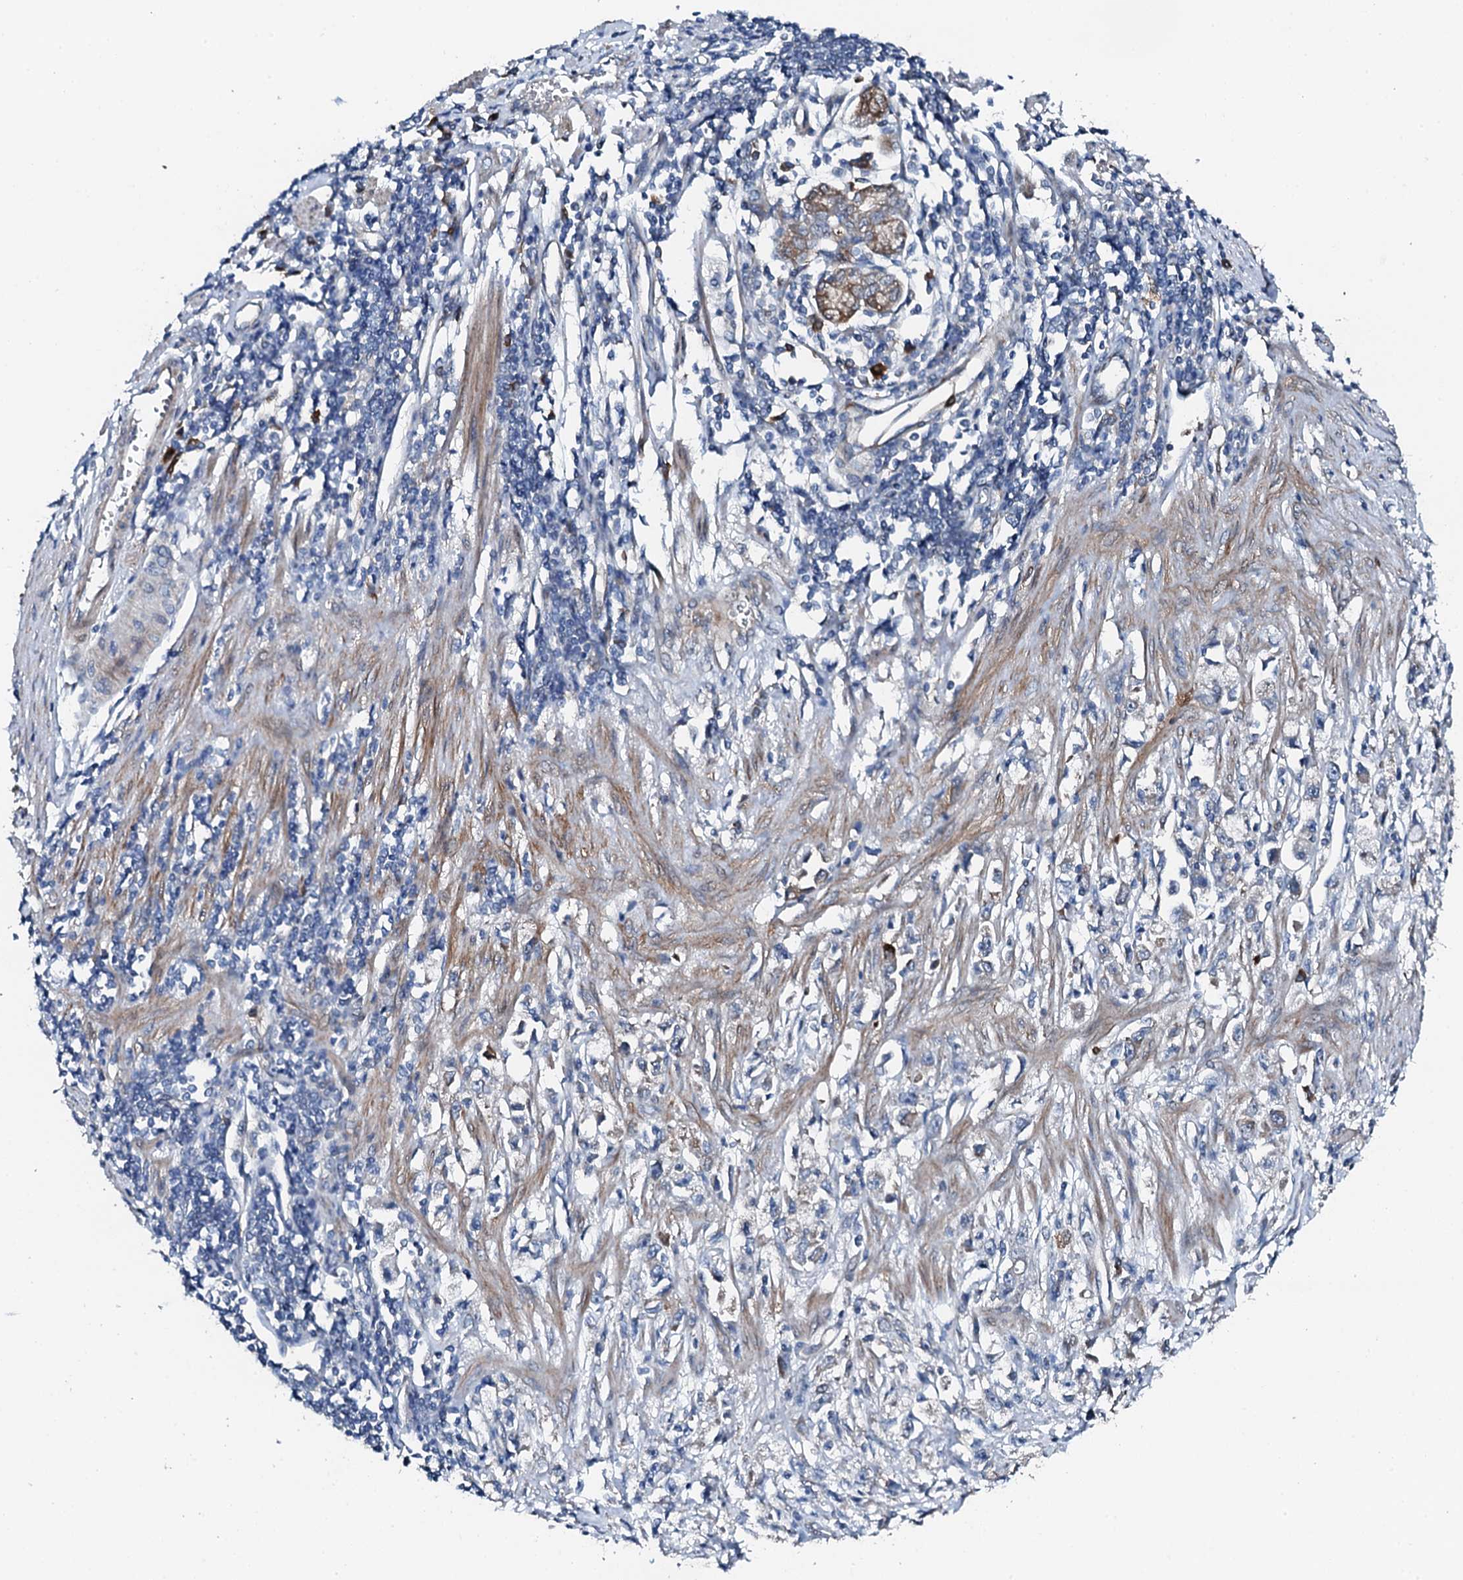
{"staining": {"intensity": "moderate", "quantity": "<25%", "location": "cytoplasmic/membranous"}, "tissue": "stomach cancer", "cell_type": "Tumor cells", "image_type": "cancer", "snomed": [{"axis": "morphology", "description": "Adenocarcinoma, NOS"}, {"axis": "topography", "description": "Stomach"}], "caption": "Moderate cytoplasmic/membranous staining is seen in about <25% of tumor cells in stomach adenocarcinoma. (DAB (3,3'-diaminobenzidine) = brown stain, brightfield microscopy at high magnification).", "gene": "GFOD2", "patient": {"sex": "female", "age": 59}}